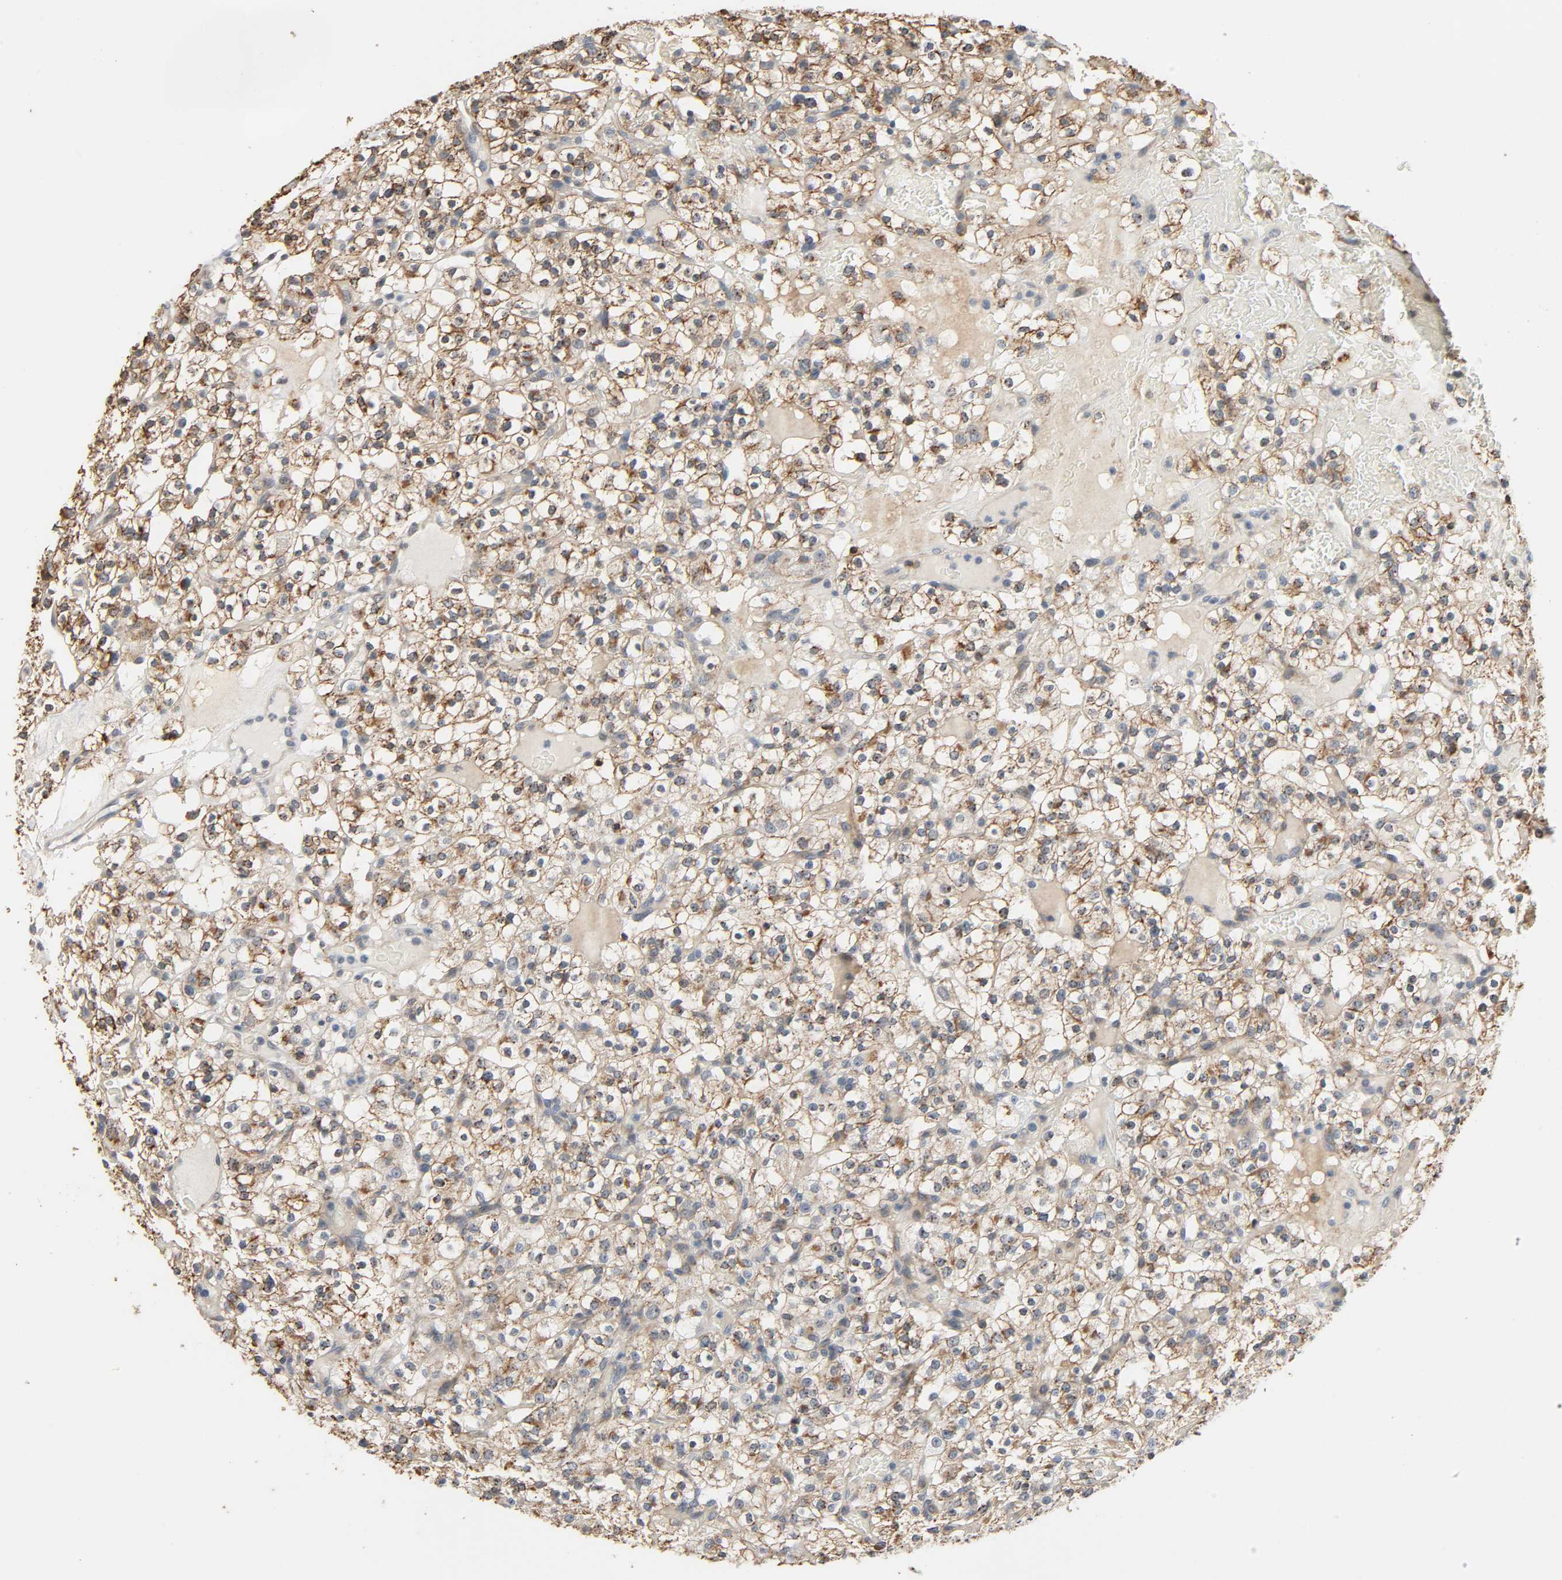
{"staining": {"intensity": "weak", "quantity": "25%-75%", "location": "cytoplasmic/membranous"}, "tissue": "renal cancer", "cell_type": "Tumor cells", "image_type": "cancer", "snomed": [{"axis": "morphology", "description": "Normal tissue, NOS"}, {"axis": "morphology", "description": "Adenocarcinoma, NOS"}, {"axis": "topography", "description": "Kidney"}], "caption": "Immunohistochemistry (DAB (3,3'-diaminobenzidine)) staining of adenocarcinoma (renal) reveals weak cytoplasmic/membranous protein staining in about 25%-75% of tumor cells.", "gene": "CD4", "patient": {"sex": "female", "age": 72}}